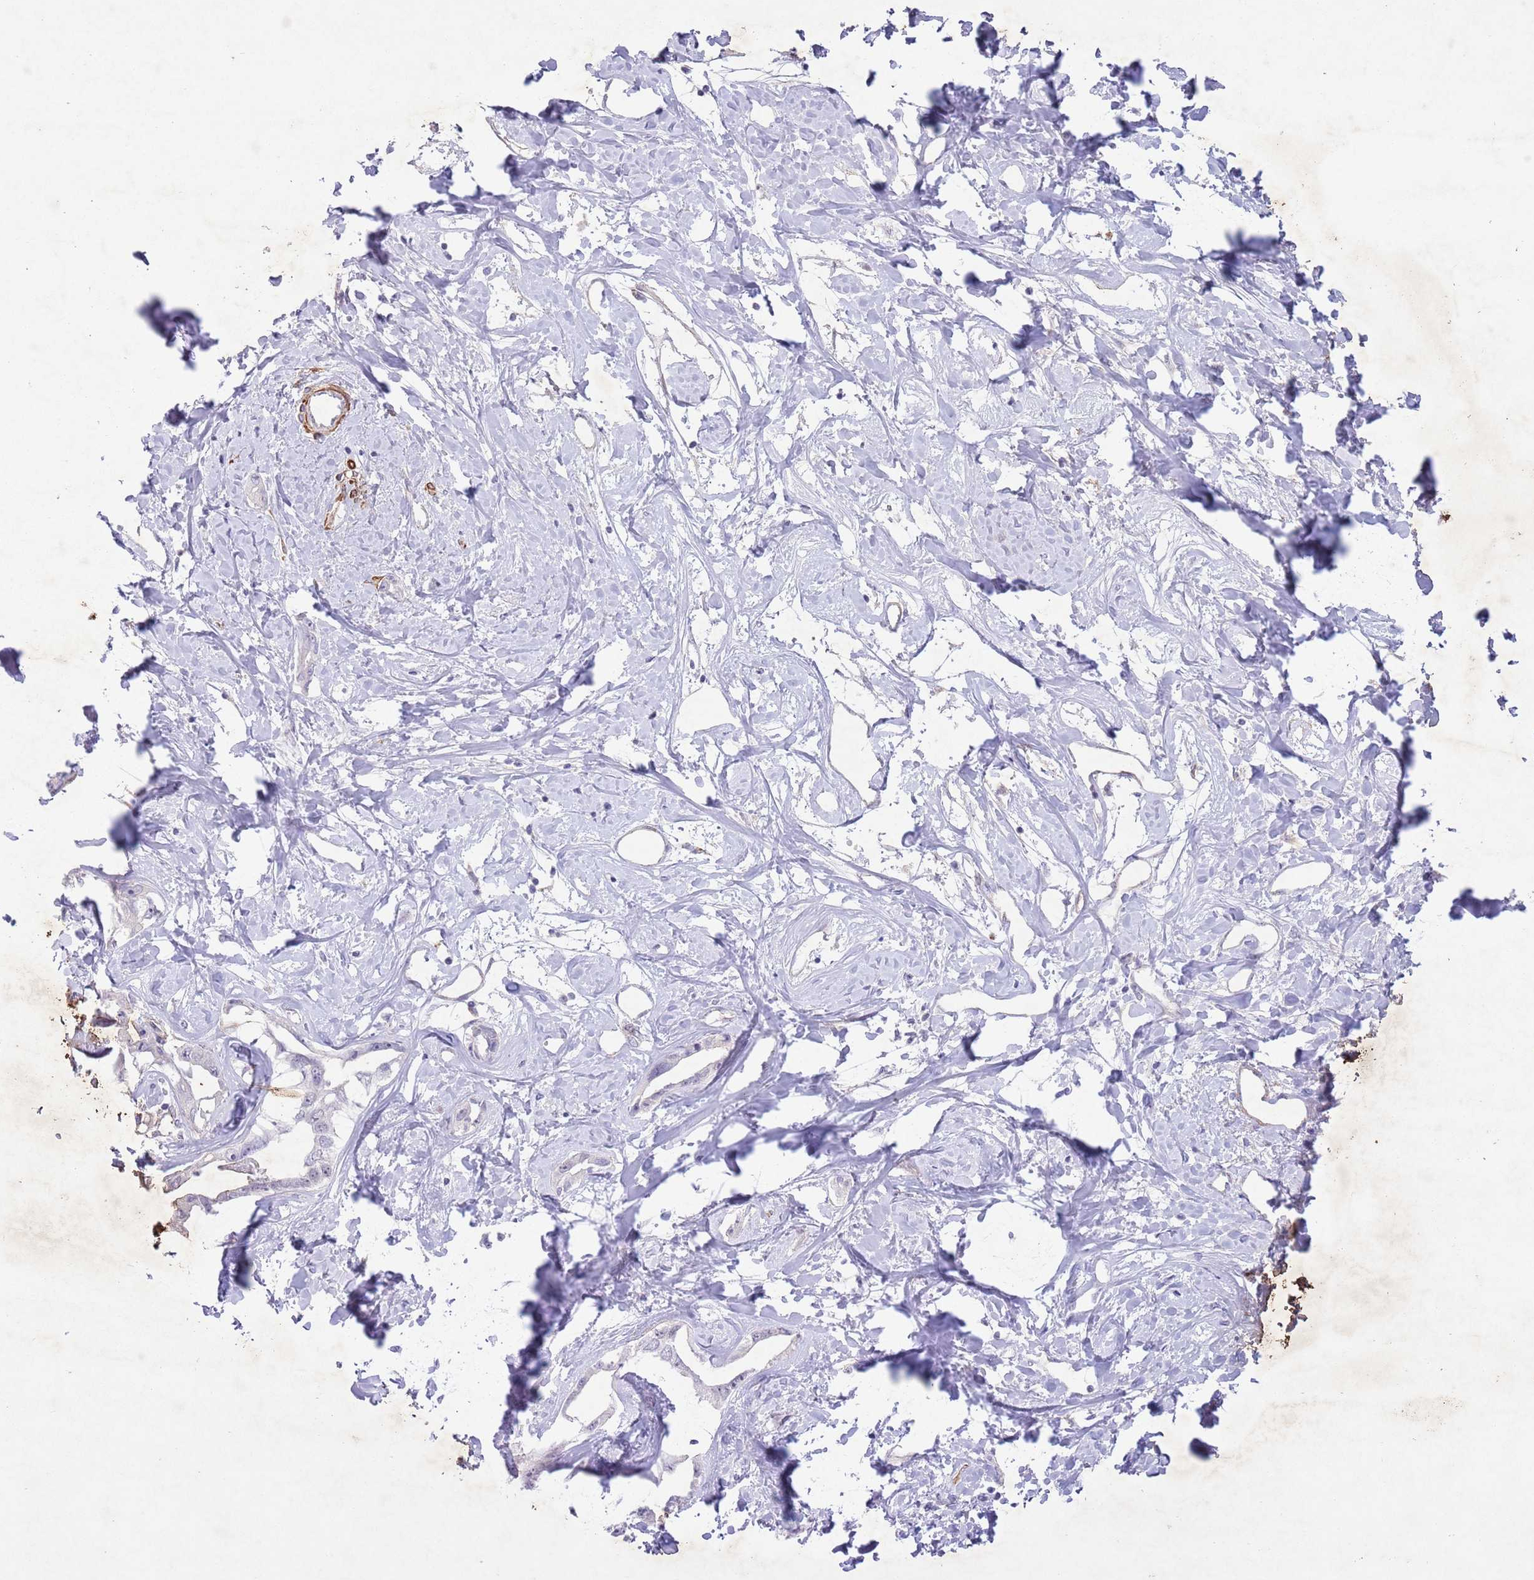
{"staining": {"intensity": "negative", "quantity": "none", "location": "none"}, "tissue": "liver cancer", "cell_type": "Tumor cells", "image_type": "cancer", "snomed": [{"axis": "morphology", "description": "Cholangiocarcinoma"}, {"axis": "topography", "description": "Liver"}], "caption": "Protein analysis of cholangiocarcinoma (liver) reveals no significant expression in tumor cells.", "gene": "CCNI", "patient": {"sex": "male", "age": 59}}